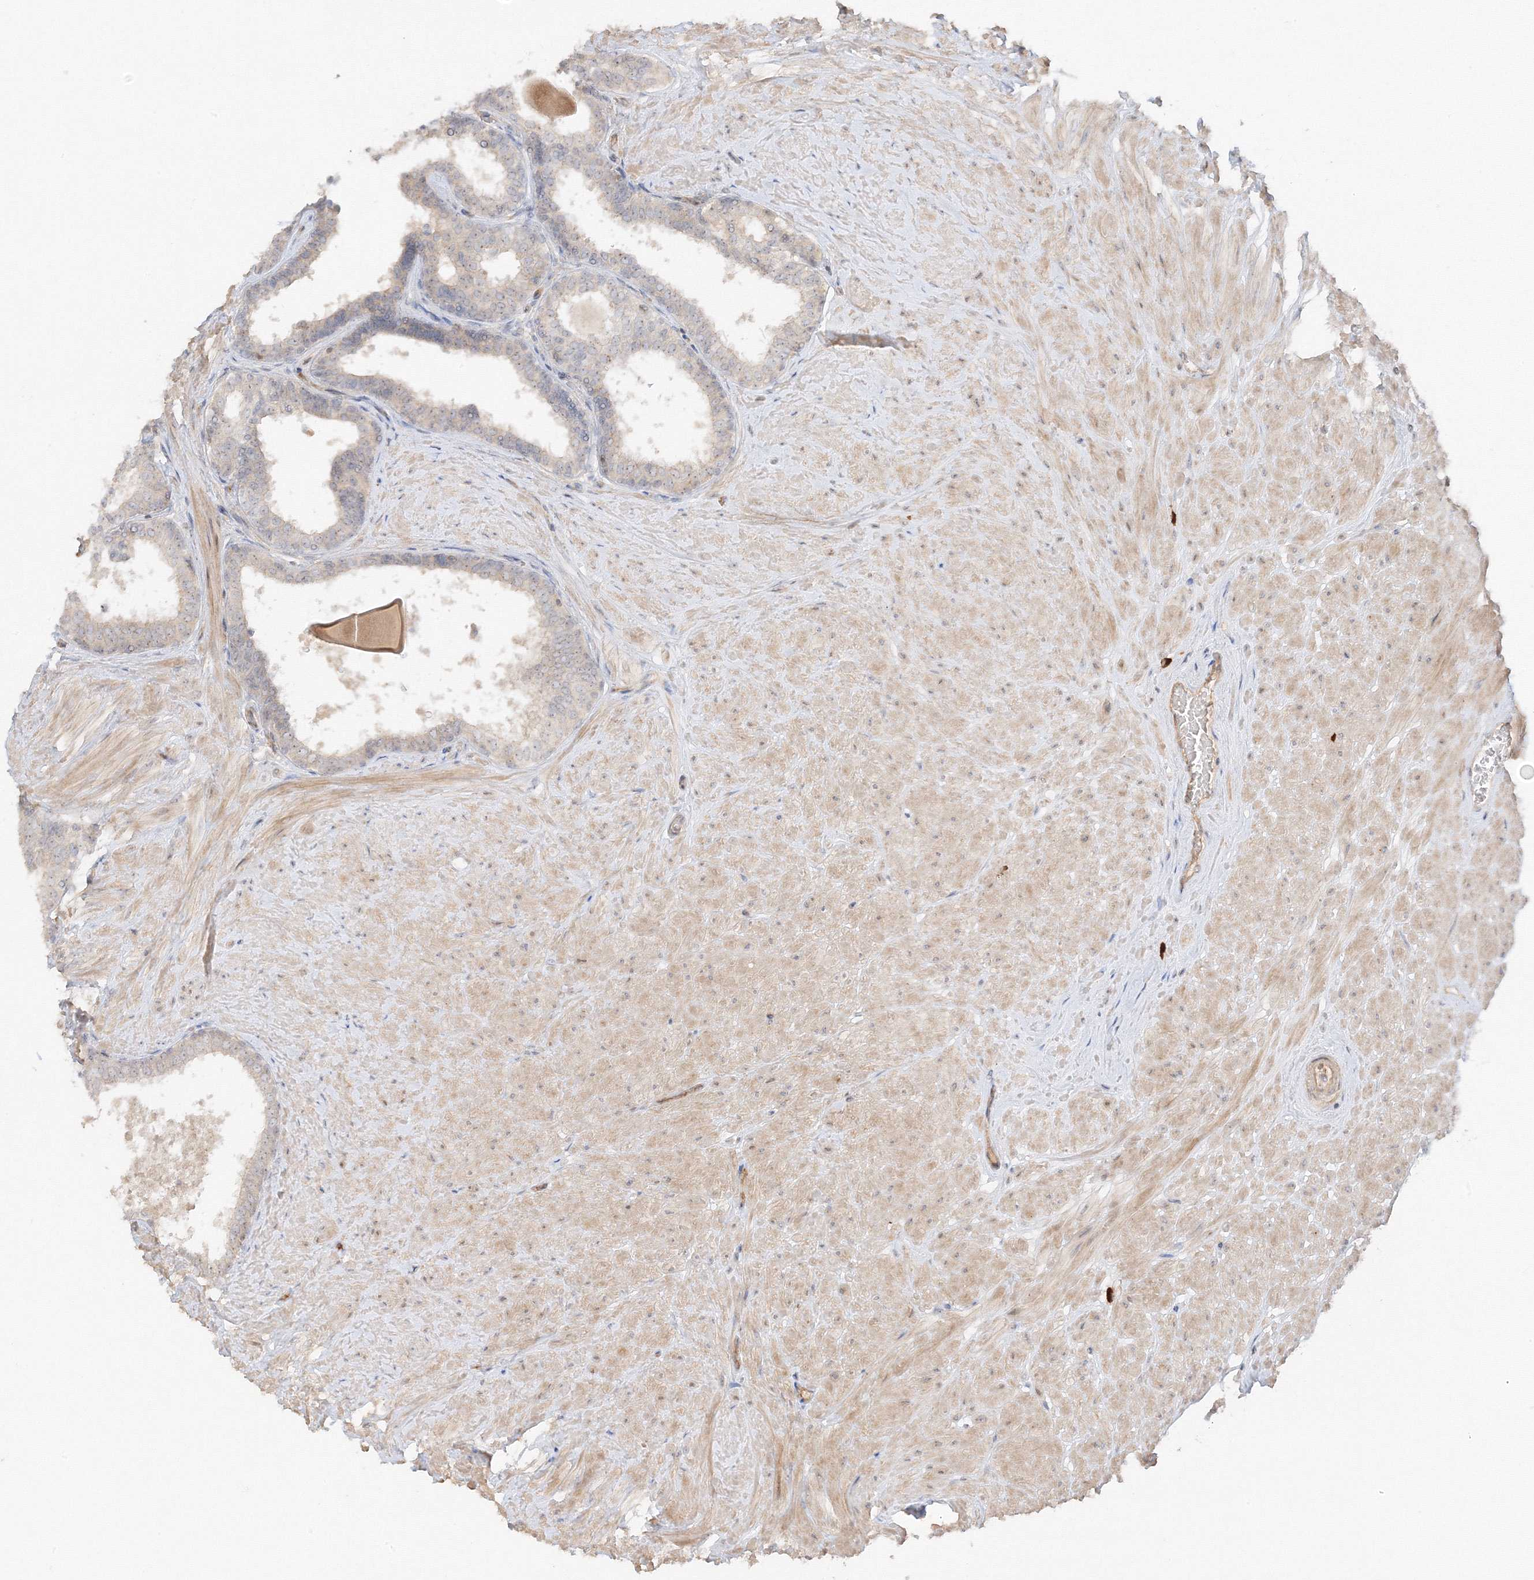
{"staining": {"intensity": "weak", "quantity": "<25%", "location": "cytoplasmic/membranous"}, "tissue": "prostate", "cell_type": "Glandular cells", "image_type": "normal", "snomed": [{"axis": "morphology", "description": "Normal tissue, NOS"}, {"axis": "topography", "description": "Prostate"}], "caption": "Immunohistochemical staining of unremarkable human prostate displays no significant positivity in glandular cells.", "gene": "ETAA1", "patient": {"sex": "male", "age": 48}}